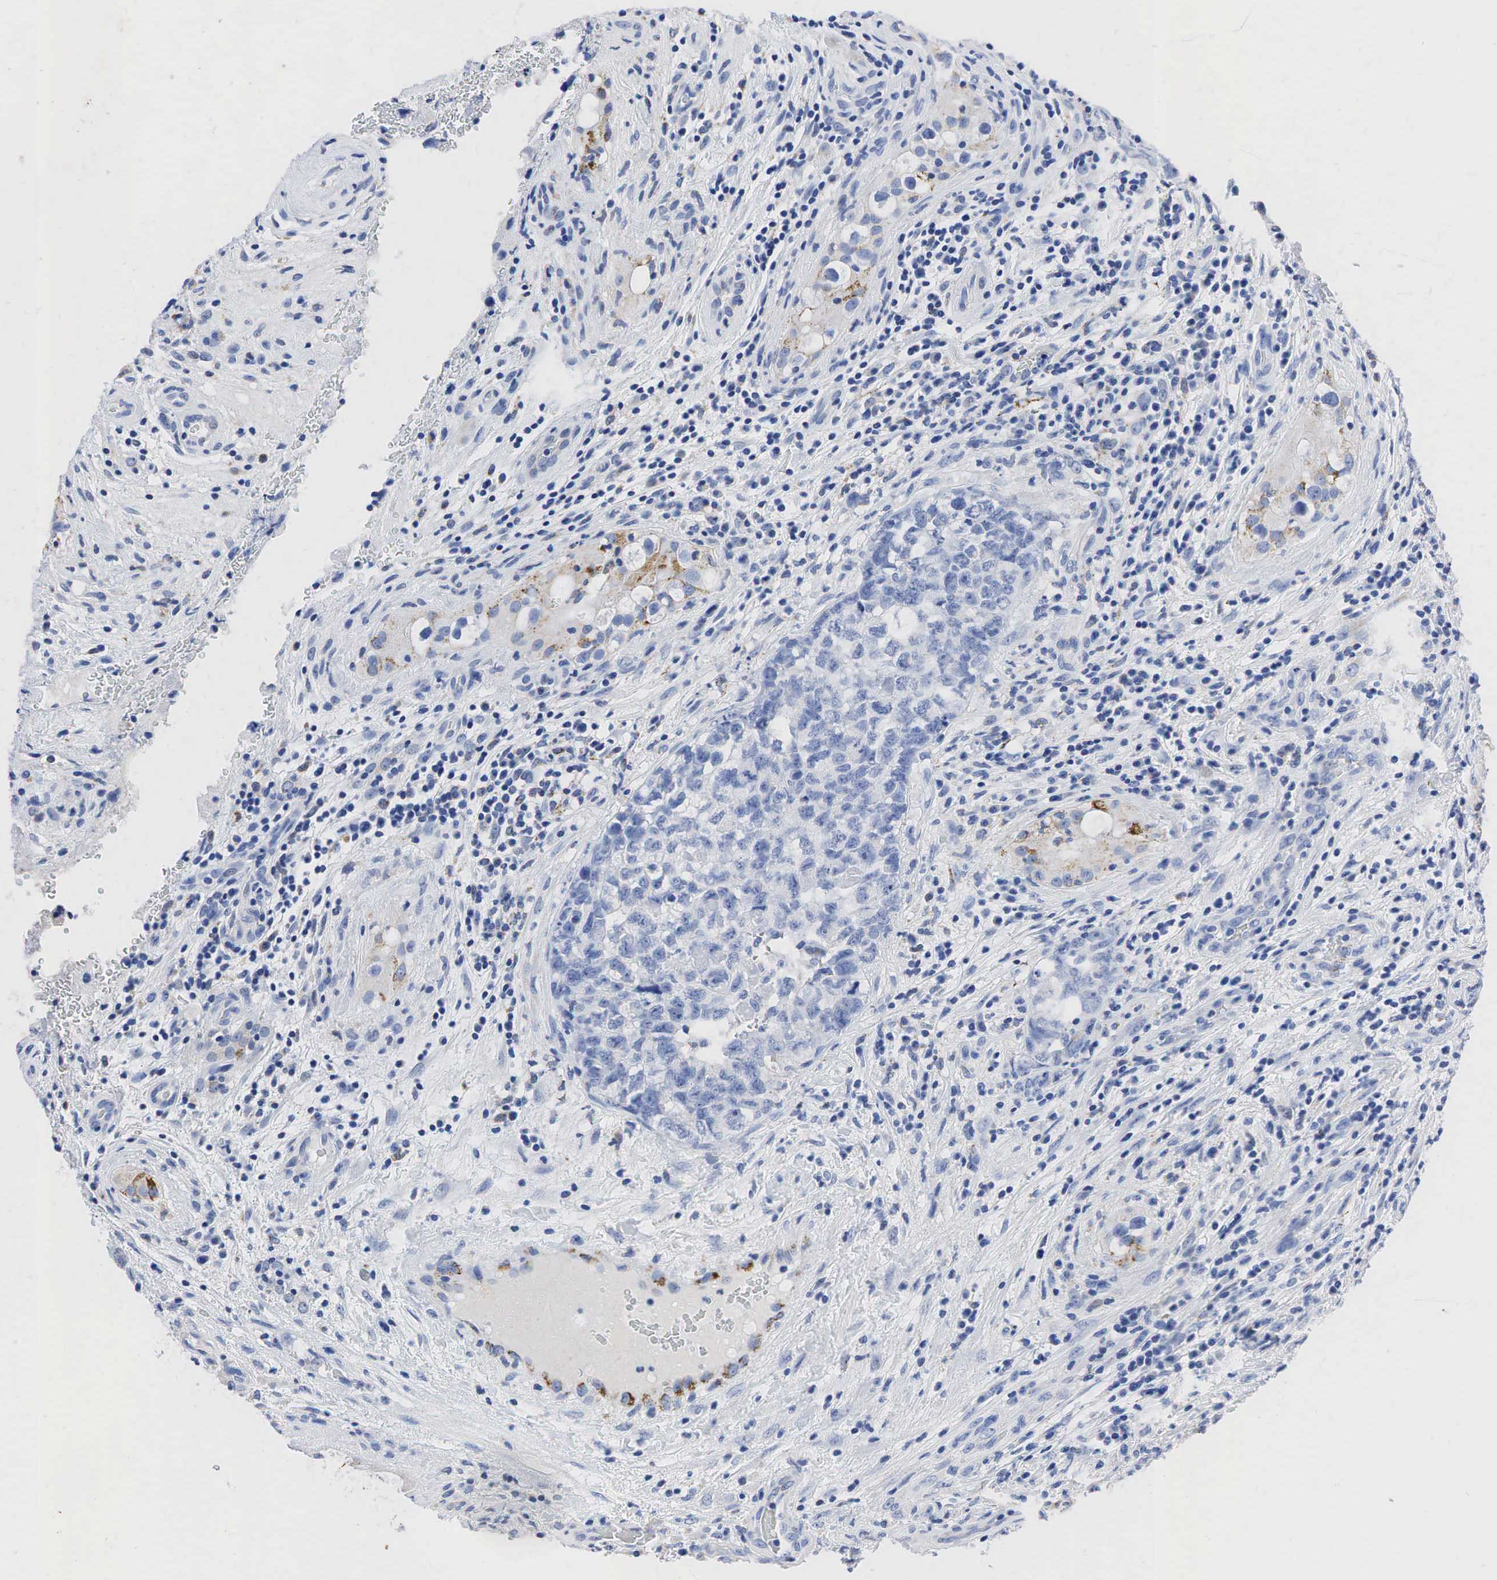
{"staining": {"intensity": "weak", "quantity": "<25%", "location": "cytoplasmic/membranous"}, "tissue": "testis cancer", "cell_type": "Tumor cells", "image_type": "cancer", "snomed": [{"axis": "morphology", "description": "Carcinoma, Embryonal, NOS"}, {"axis": "topography", "description": "Testis"}], "caption": "The image reveals no staining of tumor cells in testis cancer (embryonal carcinoma).", "gene": "SYP", "patient": {"sex": "male", "age": 31}}